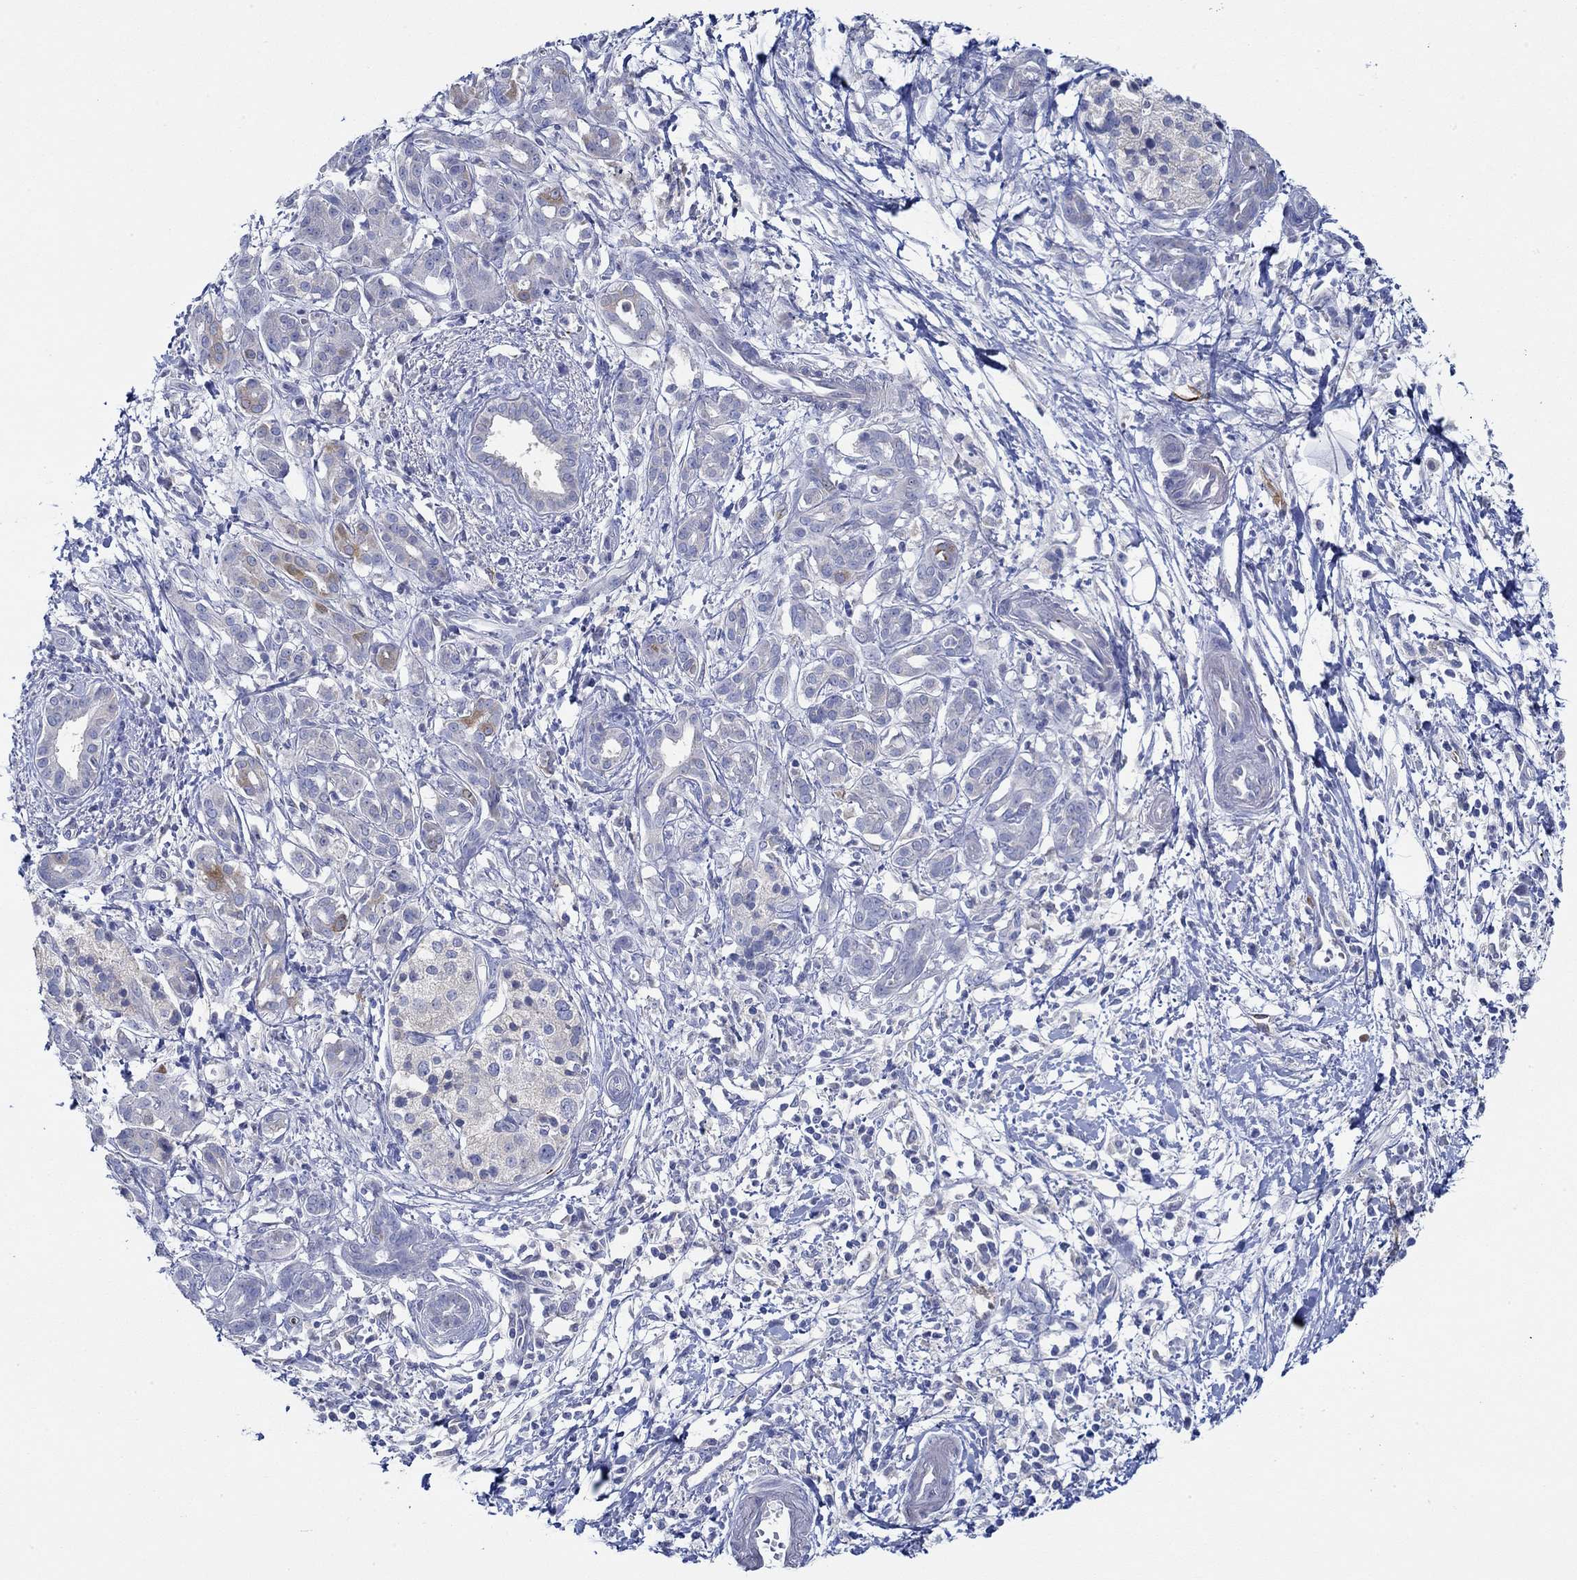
{"staining": {"intensity": "weak", "quantity": "<25%", "location": "cytoplasmic/membranous"}, "tissue": "pancreatic cancer", "cell_type": "Tumor cells", "image_type": "cancer", "snomed": [{"axis": "morphology", "description": "Adenocarcinoma, NOS"}, {"axis": "topography", "description": "Pancreas"}], "caption": "Image shows no significant protein positivity in tumor cells of pancreatic adenocarcinoma.", "gene": "SLC27A3", "patient": {"sex": "male", "age": 72}}